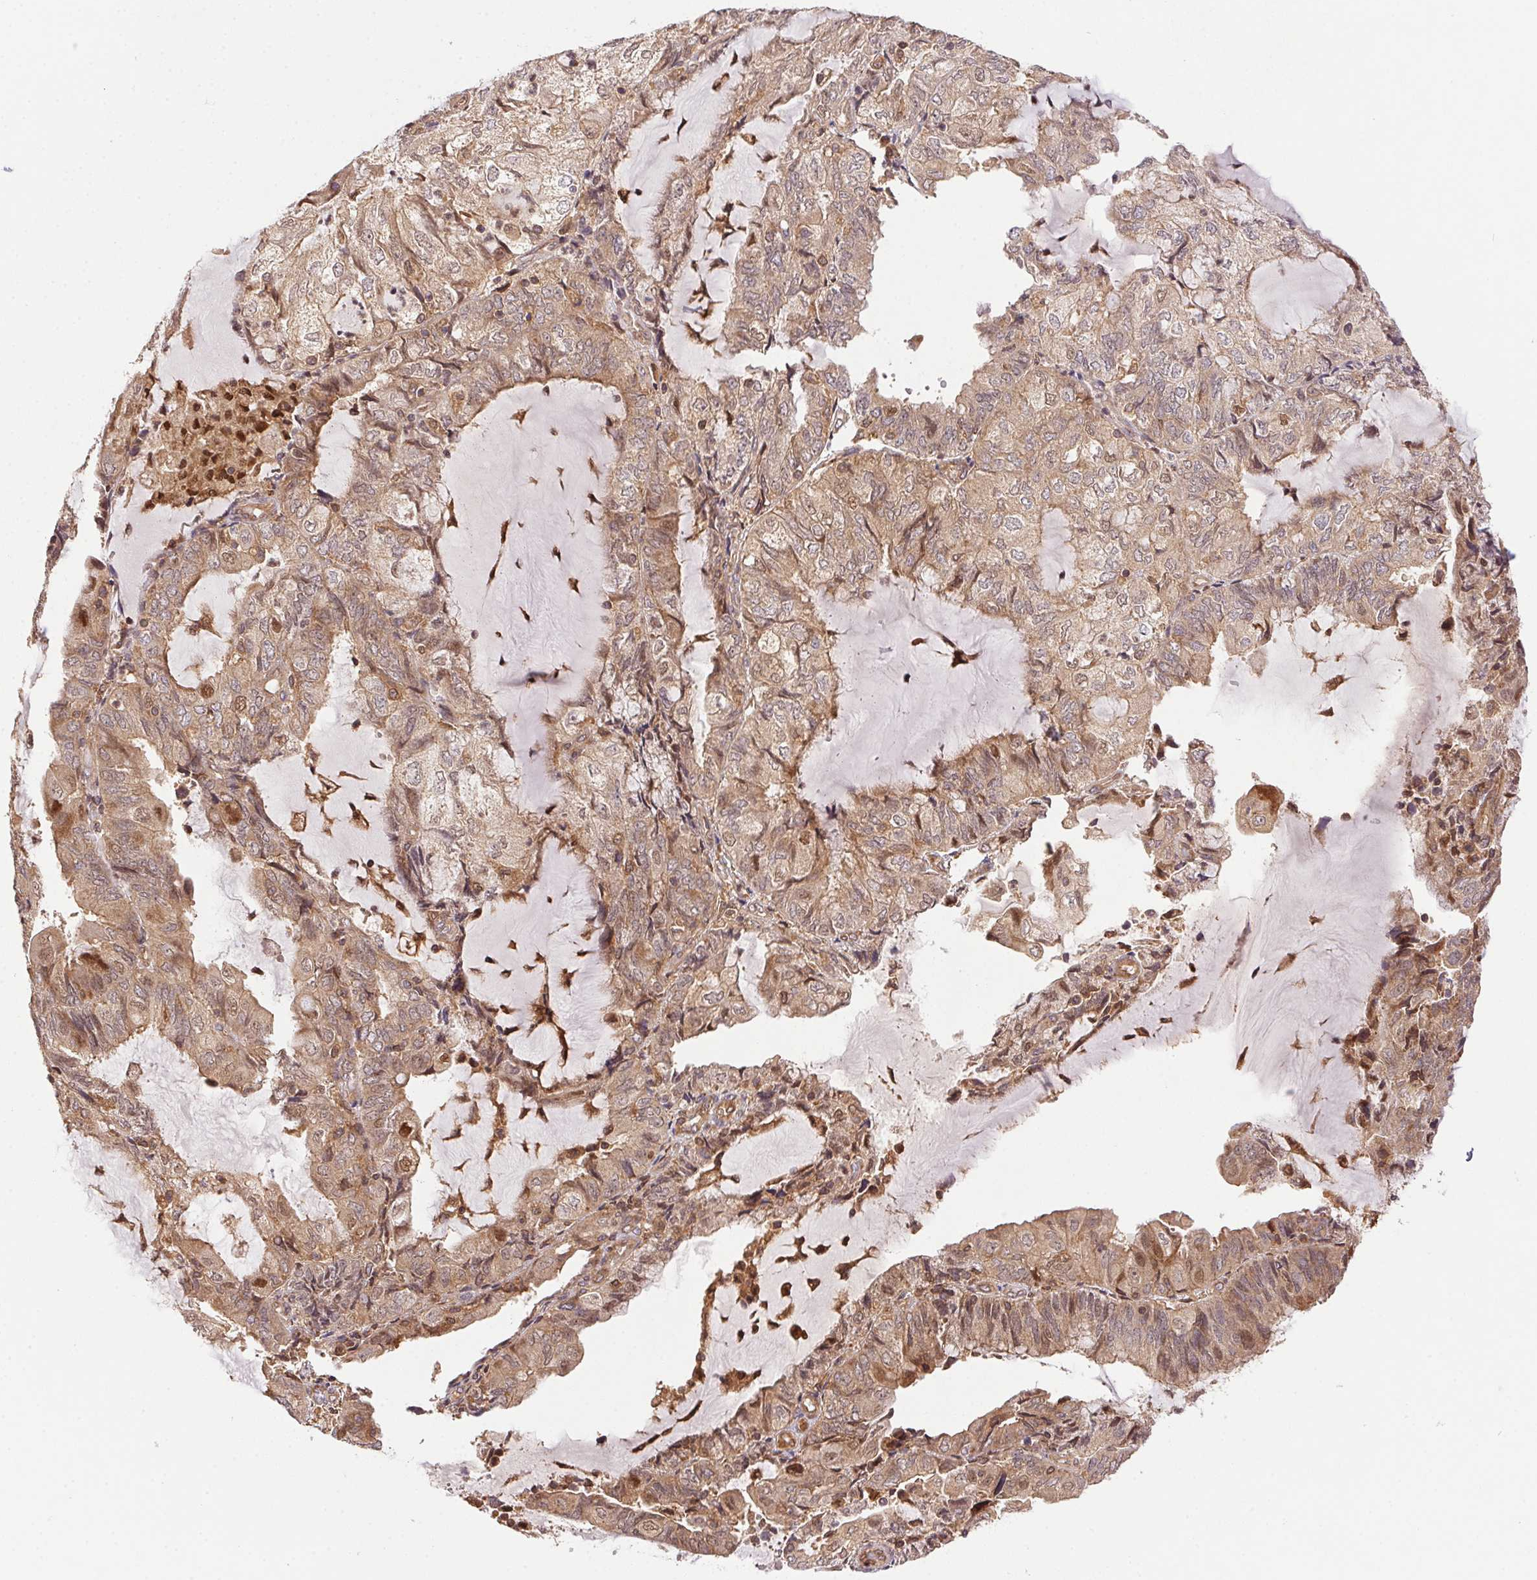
{"staining": {"intensity": "weak", "quantity": ">75%", "location": "cytoplasmic/membranous"}, "tissue": "endometrial cancer", "cell_type": "Tumor cells", "image_type": "cancer", "snomed": [{"axis": "morphology", "description": "Adenocarcinoma, NOS"}, {"axis": "topography", "description": "Endometrium"}], "caption": "Endometrial cancer stained with DAB immunohistochemistry (IHC) displays low levels of weak cytoplasmic/membranous staining in approximately >75% of tumor cells.", "gene": "MEX3D", "patient": {"sex": "female", "age": 81}}